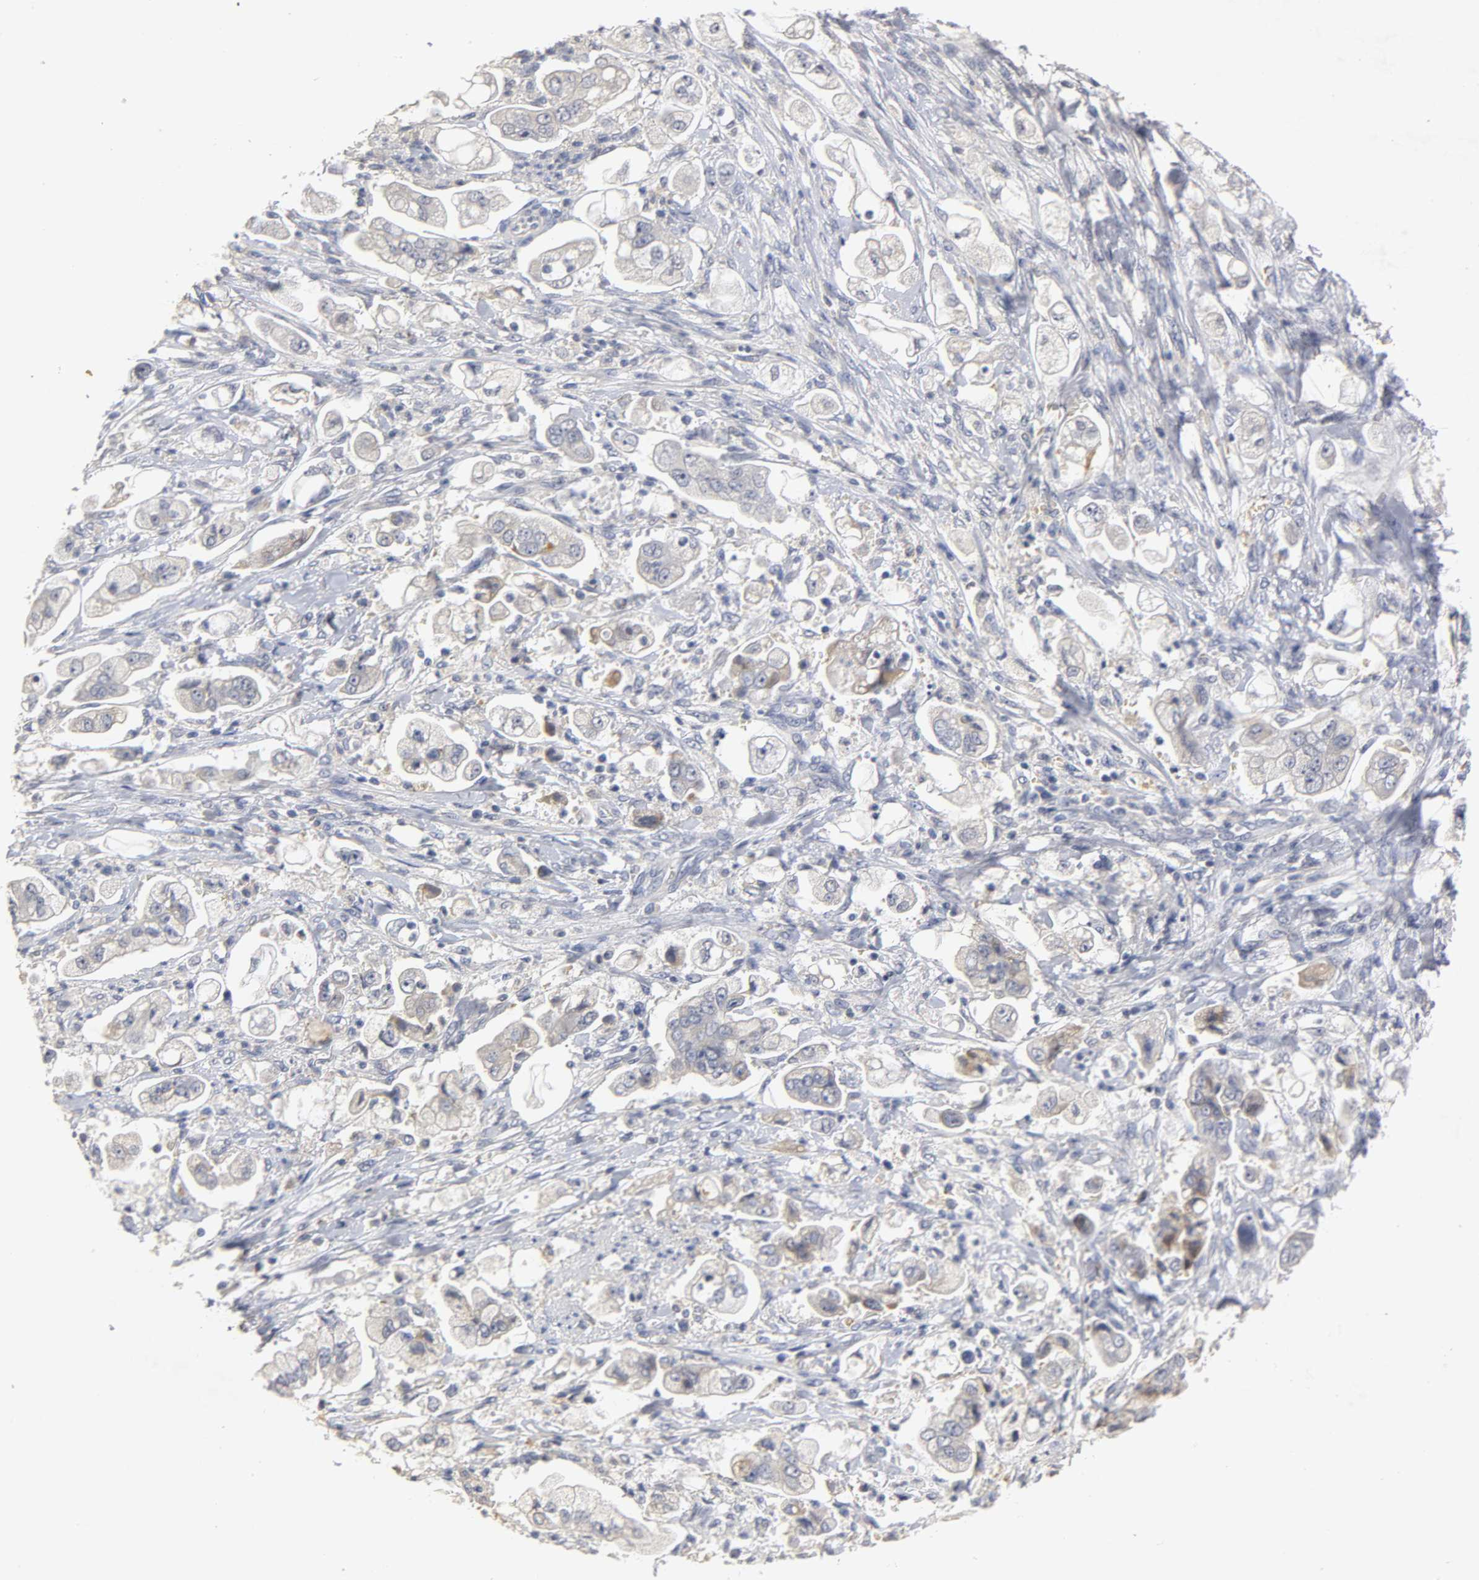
{"staining": {"intensity": "weak", "quantity": "<25%", "location": "cytoplasmic/membranous"}, "tissue": "stomach cancer", "cell_type": "Tumor cells", "image_type": "cancer", "snomed": [{"axis": "morphology", "description": "Adenocarcinoma, NOS"}, {"axis": "topography", "description": "Stomach"}], "caption": "Immunohistochemistry (IHC) image of stomach cancer (adenocarcinoma) stained for a protein (brown), which exhibits no expression in tumor cells. (IHC, brightfield microscopy, high magnification).", "gene": "OVOL1", "patient": {"sex": "male", "age": 62}}